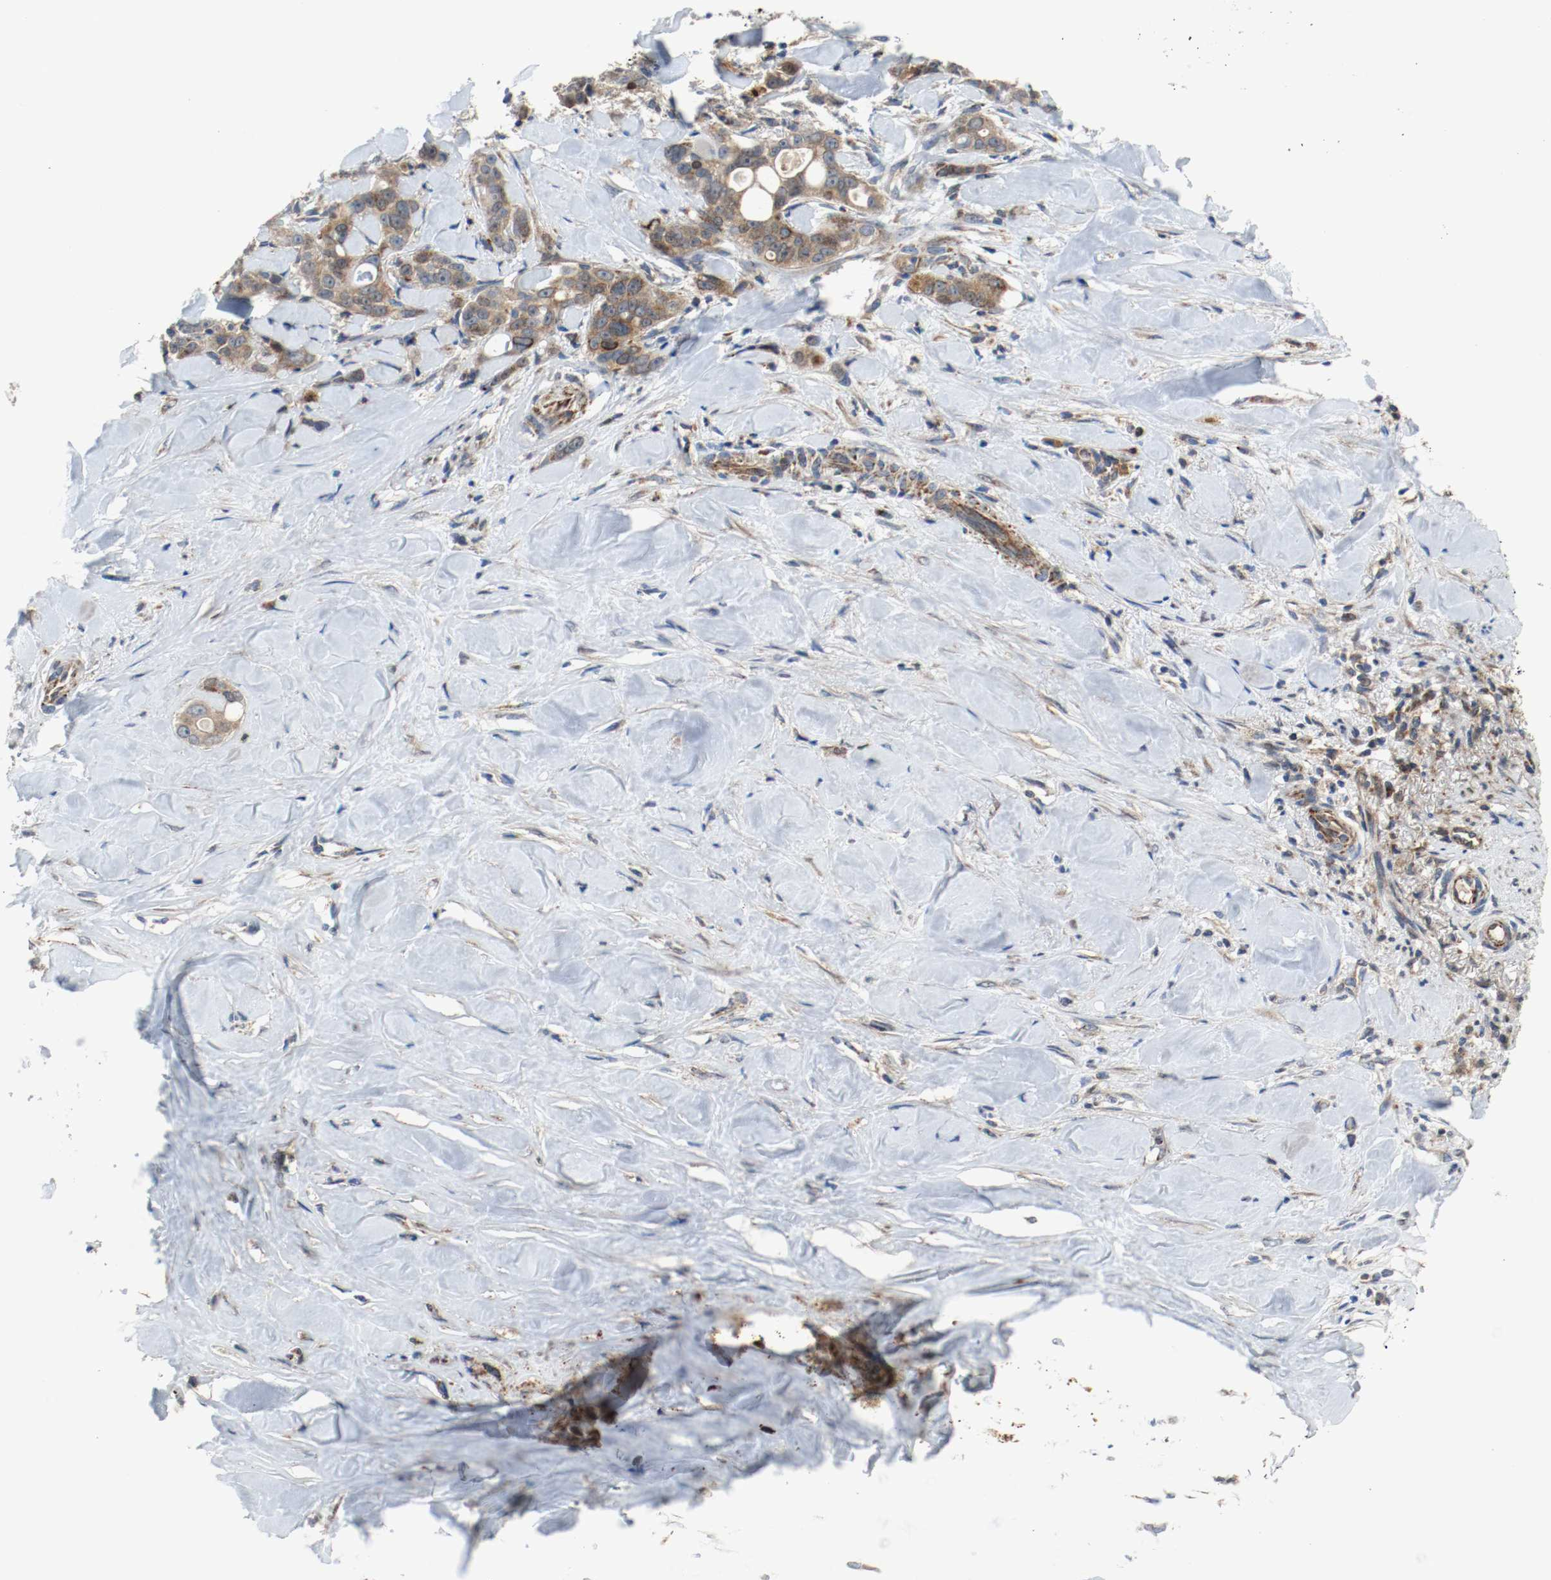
{"staining": {"intensity": "moderate", "quantity": ">75%", "location": "cytoplasmic/membranous"}, "tissue": "liver cancer", "cell_type": "Tumor cells", "image_type": "cancer", "snomed": [{"axis": "morphology", "description": "Cholangiocarcinoma"}, {"axis": "topography", "description": "Liver"}], "caption": "A micrograph showing moderate cytoplasmic/membranous positivity in about >75% of tumor cells in liver cancer (cholangiocarcinoma), as visualized by brown immunohistochemical staining.", "gene": "TXNRD1", "patient": {"sex": "female", "age": 67}}